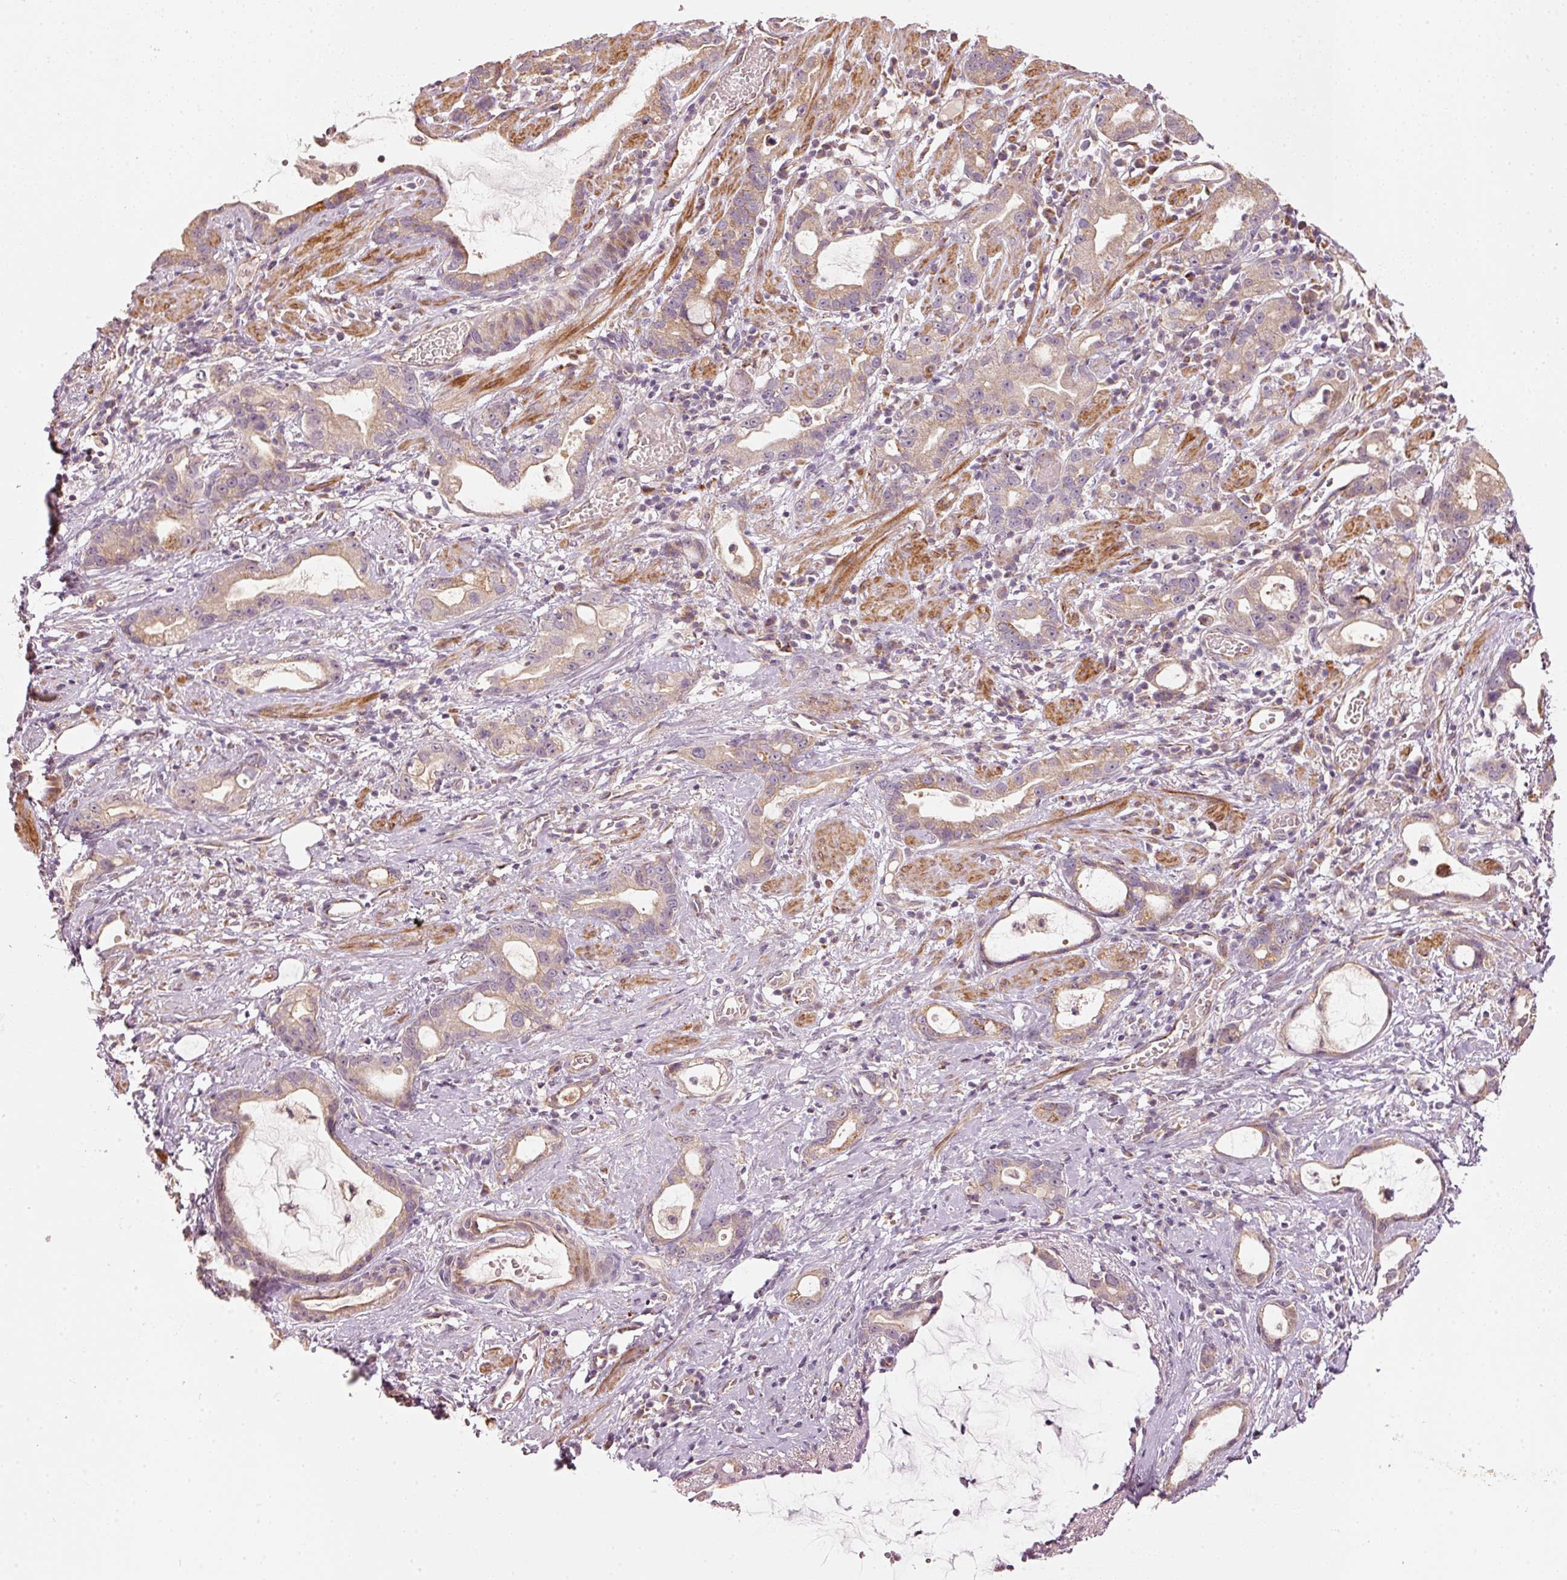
{"staining": {"intensity": "moderate", "quantity": "25%-75%", "location": "cytoplasmic/membranous"}, "tissue": "stomach cancer", "cell_type": "Tumor cells", "image_type": "cancer", "snomed": [{"axis": "morphology", "description": "Adenocarcinoma, NOS"}, {"axis": "topography", "description": "Stomach"}], "caption": "Protein positivity by immunohistochemistry (IHC) reveals moderate cytoplasmic/membranous staining in approximately 25%-75% of tumor cells in stomach cancer (adenocarcinoma).", "gene": "ARHGAP22", "patient": {"sex": "male", "age": 55}}